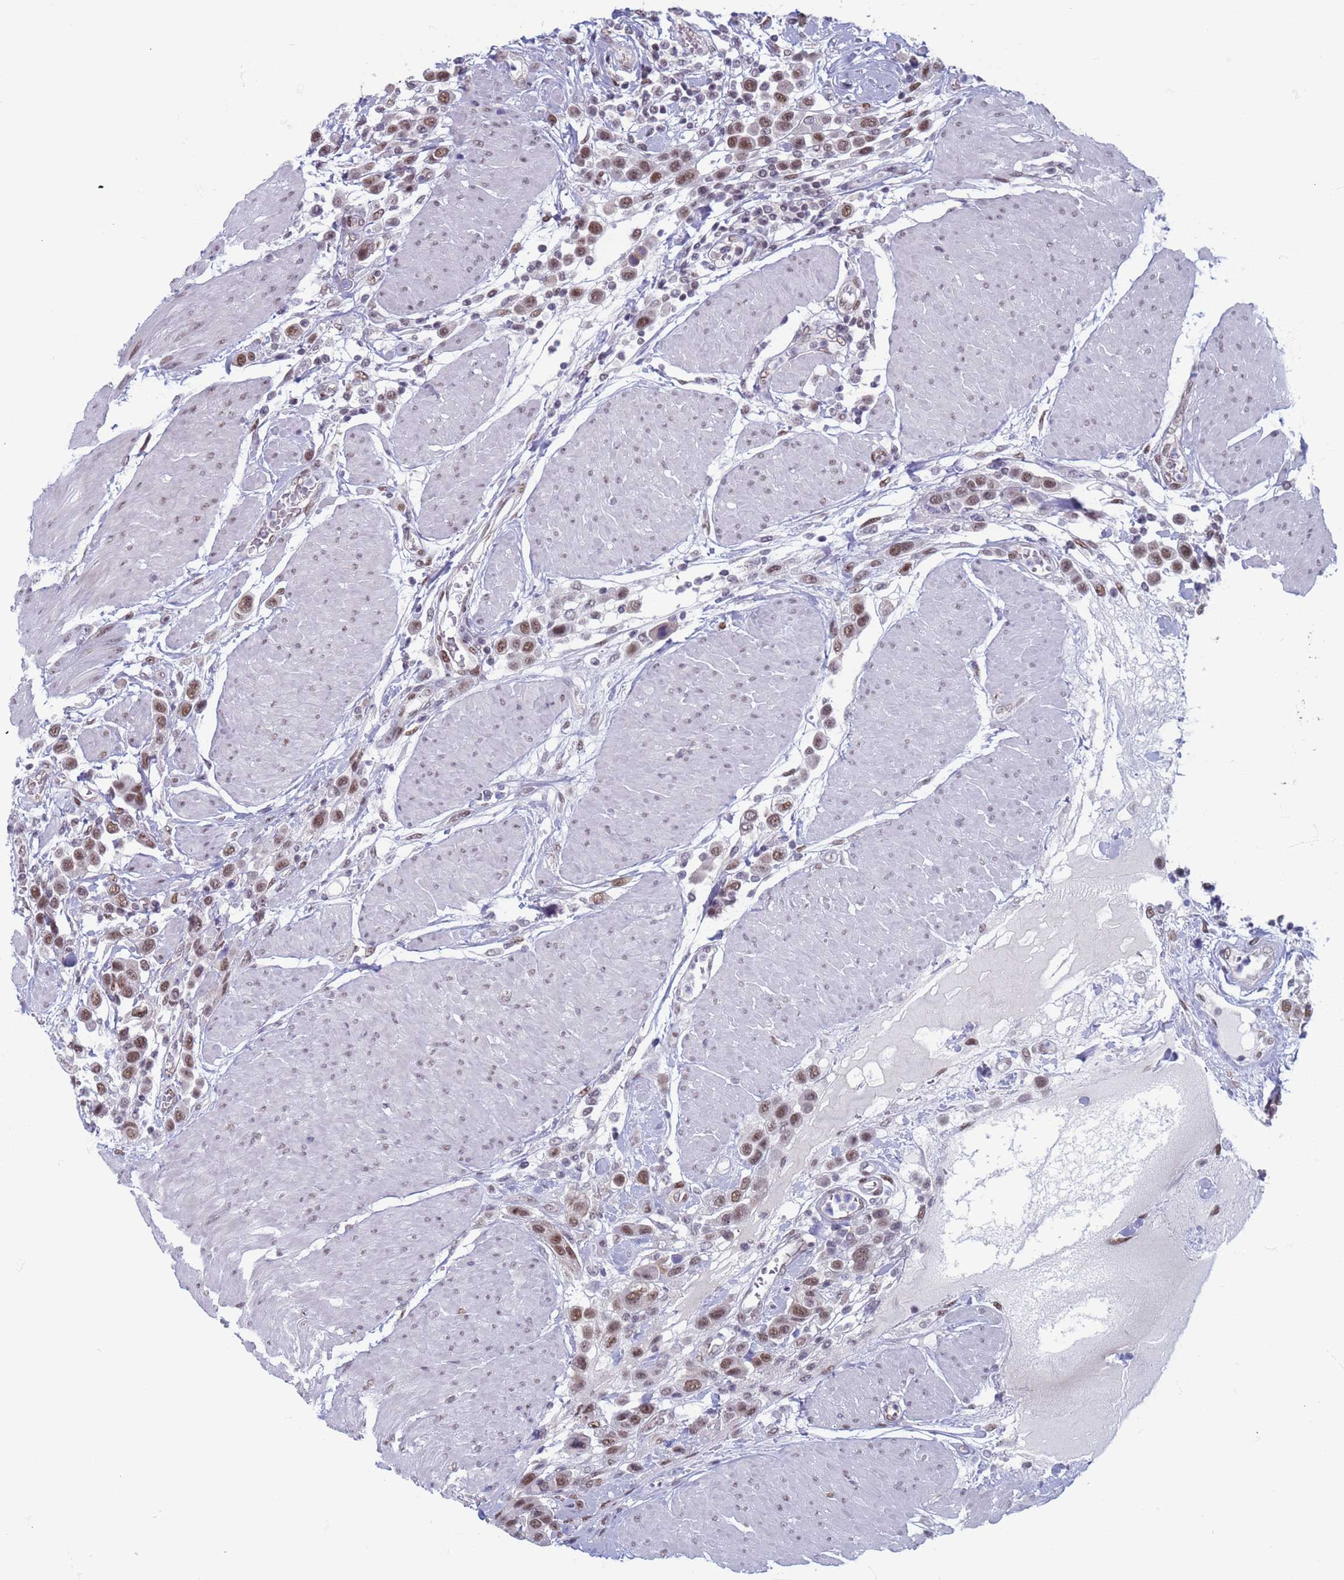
{"staining": {"intensity": "moderate", "quantity": ">75%", "location": "nuclear"}, "tissue": "urothelial cancer", "cell_type": "Tumor cells", "image_type": "cancer", "snomed": [{"axis": "morphology", "description": "Urothelial carcinoma, High grade"}, {"axis": "topography", "description": "Urinary bladder"}], "caption": "Human high-grade urothelial carcinoma stained with a brown dye shows moderate nuclear positive expression in about >75% of tumor cells.", "gene": "SAE1", "patient": {"sex": "male", "age": 50}}